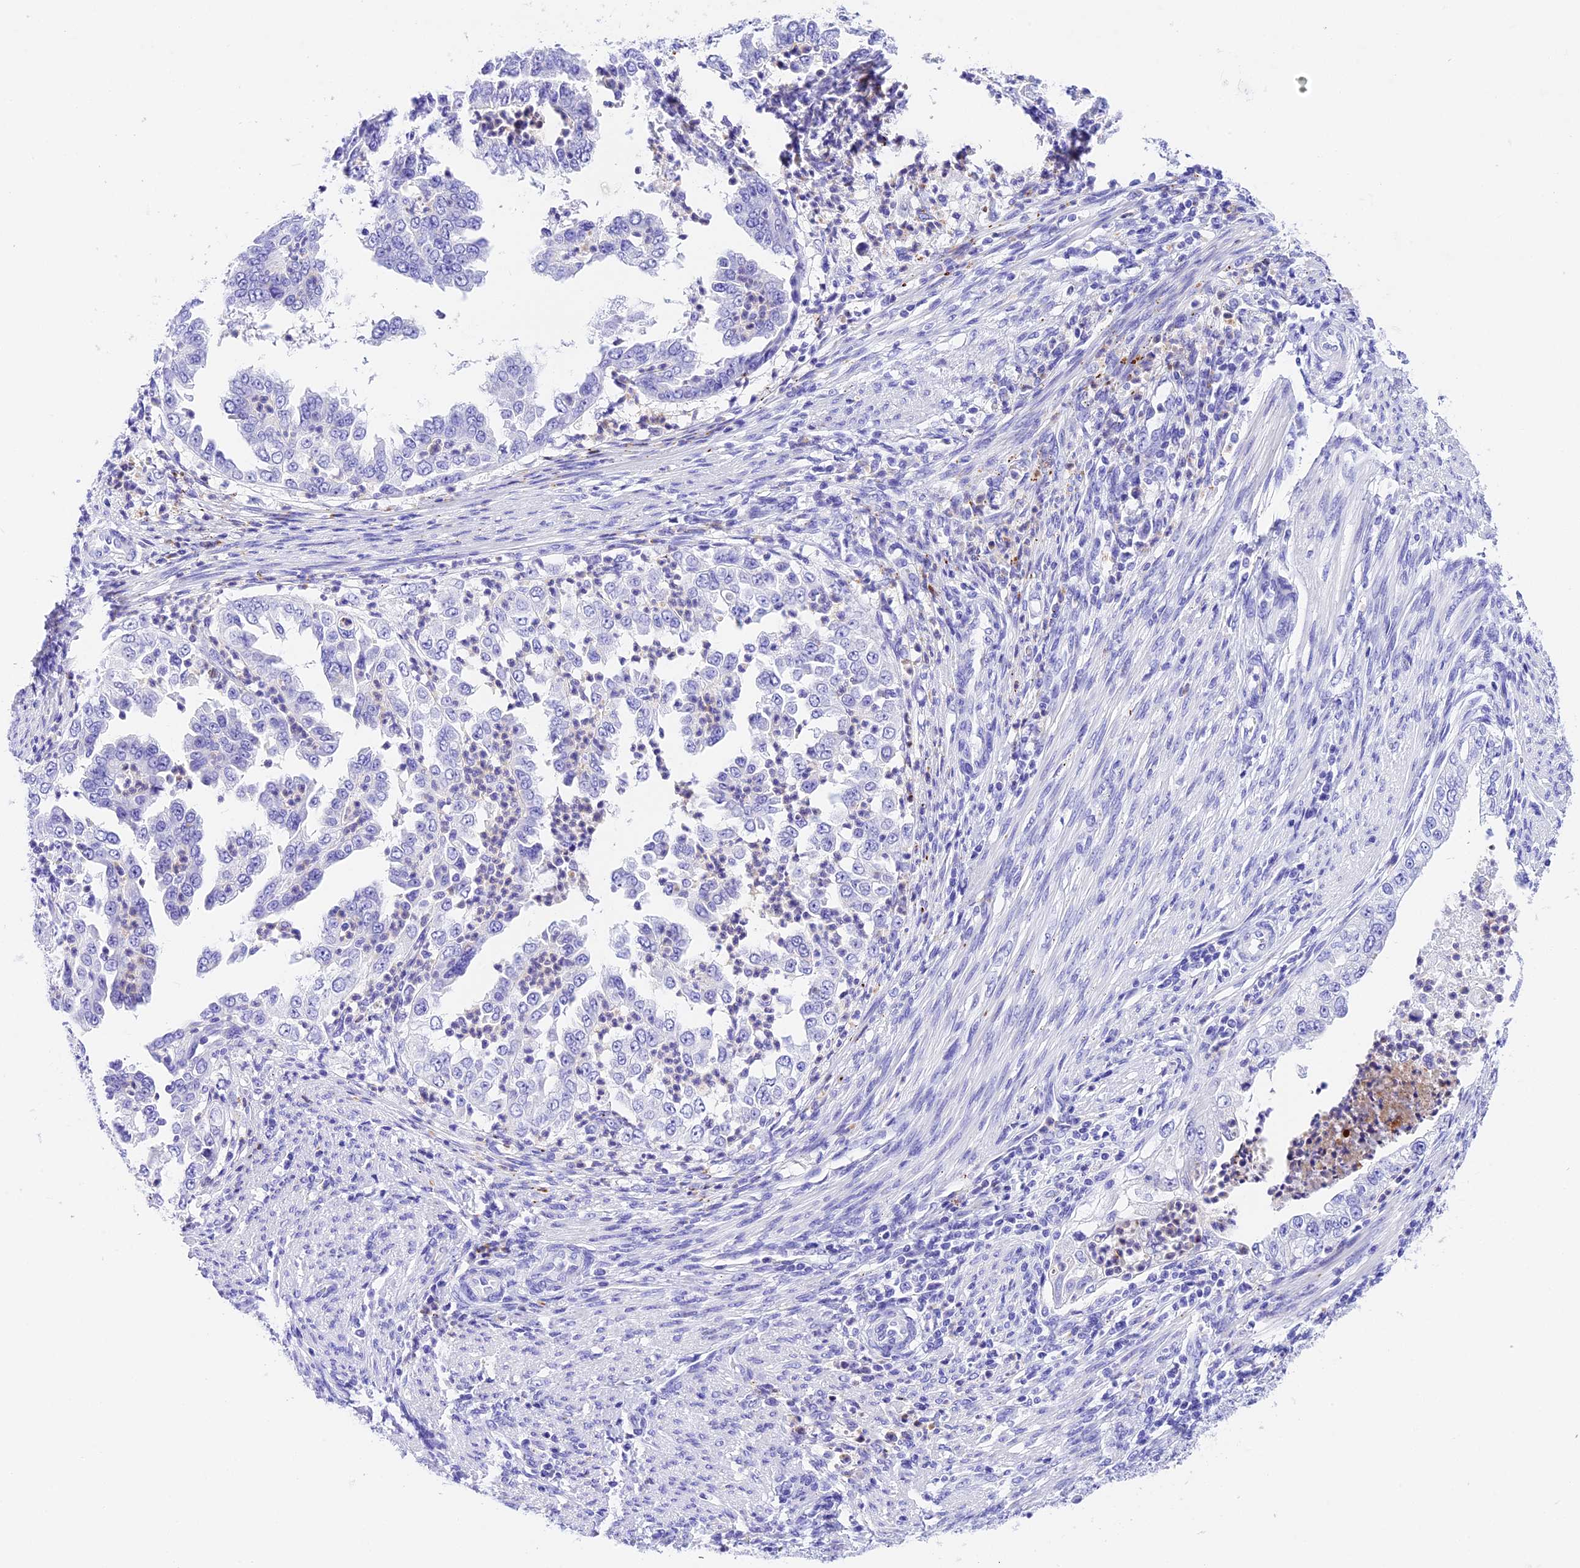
{"staining": {"intensity": "negative", "quantity": "none", "location": "none"}, "tissue": "endometrial cancer", "cell_type": "Tumor cells", "image_type": "cancer", "snomed": [{"axis": "morphology", "description": "Adenocarcinoma, NOS"}, {"axis": "topography", "description": "Endometrium"}], "caption": "This photomicrograph is of endometrial cancer stained with immunohistochemistry to label a protein in brown with the nuclei are counter-stained blue. There is no expression in tumor cells.", "gene": "PSG11", "patient": {"sex": "female", "age": 85}}